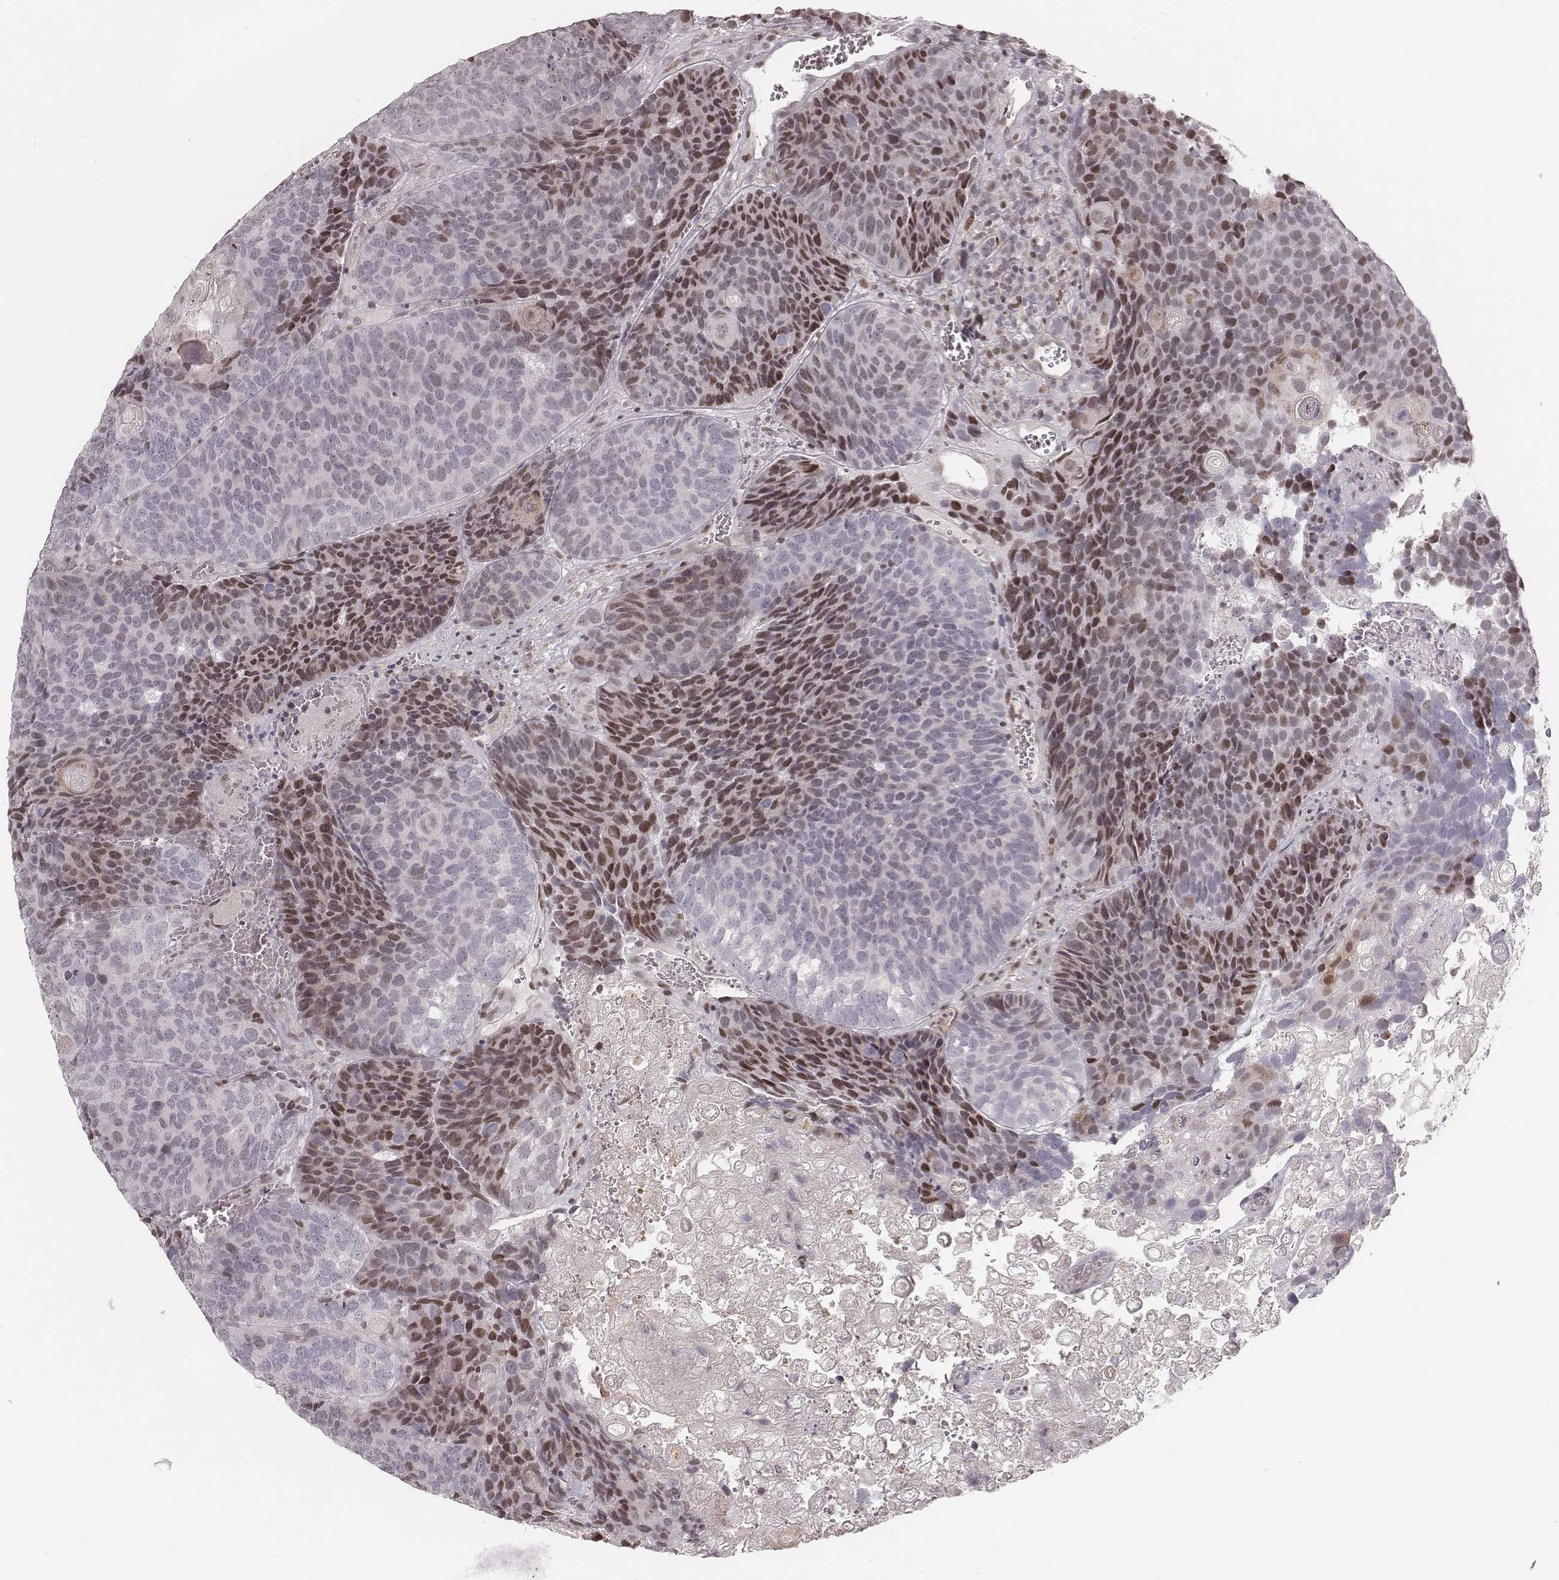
{"staining": {"intensity": "moderate", "quantity": "<25%", "location": "nuclear"}, "tissue": "urothelial cancer", "cell_type": "Tumor cells", "image_type": "cancer", "snomed": [{"axis": "morphology", "description": "Urothelial carcinoma, Low grade"}, {"axis": "topography", "description": "Urinary bladder"}], "caption": "Immunohistochemistry (DAB (3,3'-diaminobenzidine)) staining of human urothelial cancer exhibits moderate nuclear protein expression in approximately <25% of tumor cells. The staining was performed using DAB, with brown indicating positive protein expression. Nuclei are stained blue with hematoxylin.", "gene": "S100Z", "patient": {"sex": "female", "age": 62}}